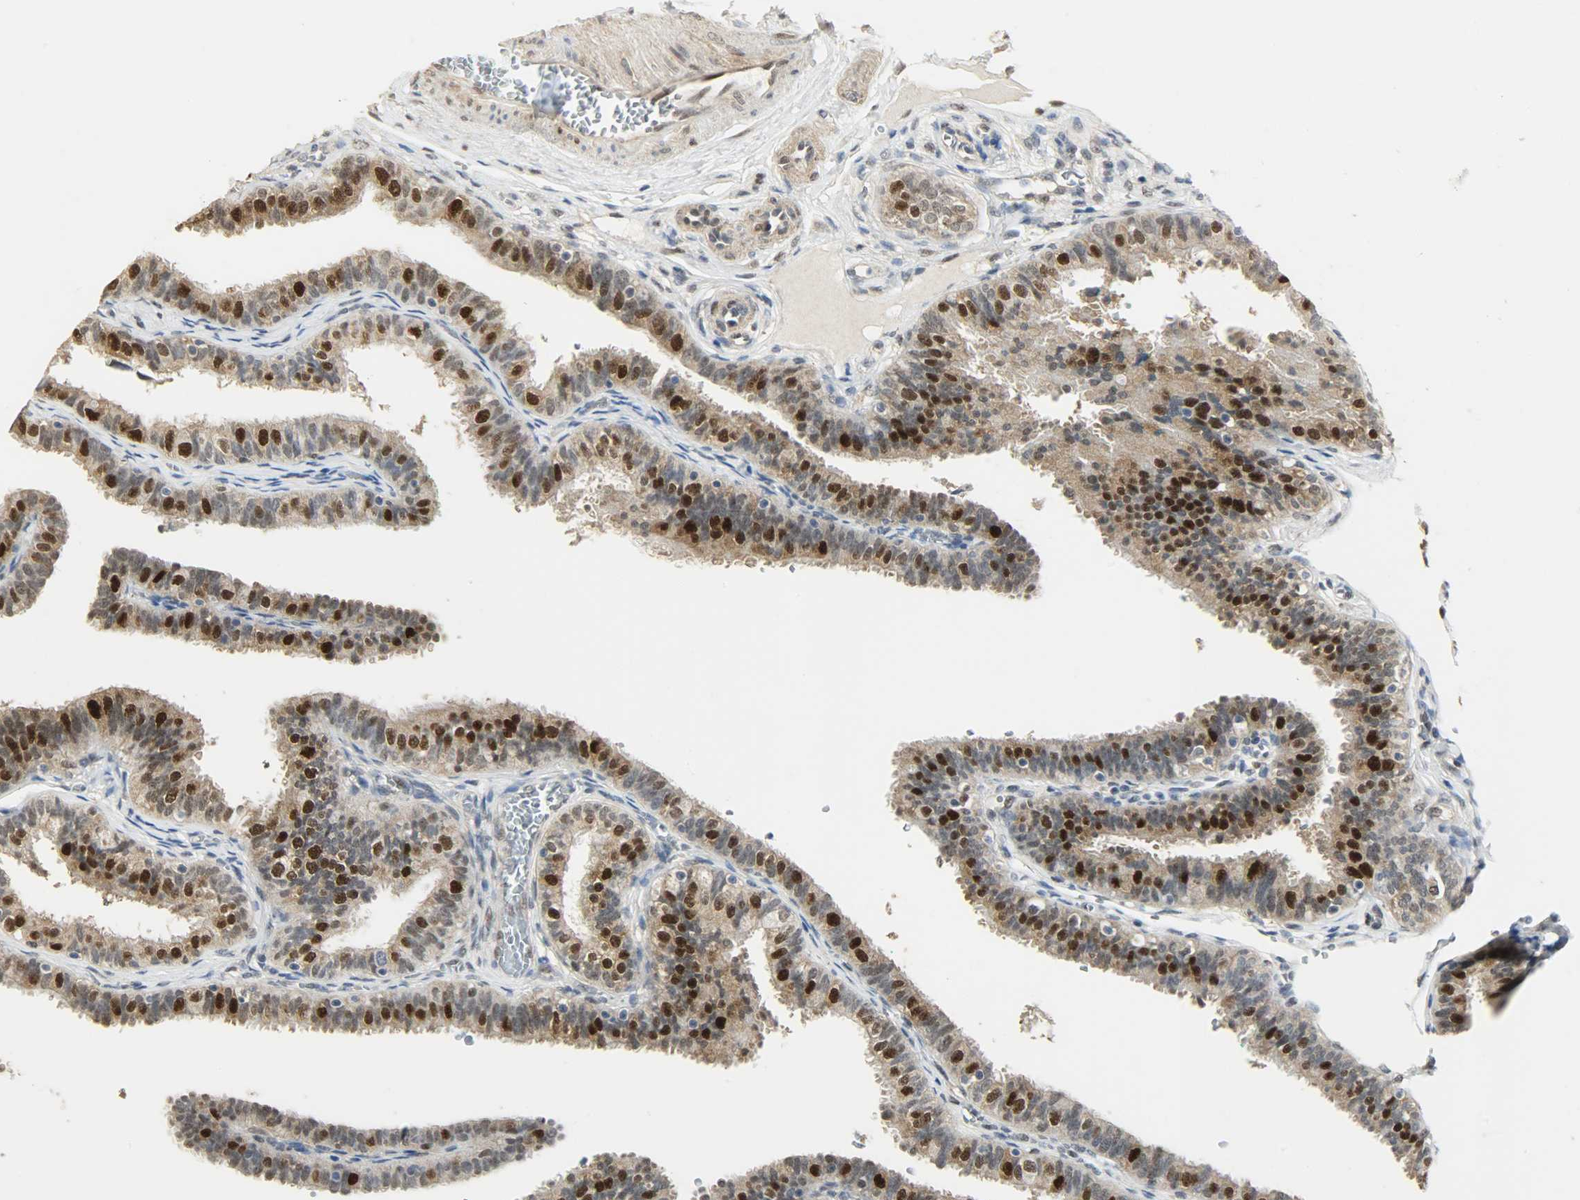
{"staining": {"intensity": "strong", "quantity": "25%-75%", "location": "nuclear"}, "tissue": "fallopian tube", "cell_type": "Glandular cells", "image_type": "normal", "snomed": [{"axis": "morphology", "description": "Normal tissue, NOS"}, {"axis": "topography", "description": "Fallopian tube"}], "caption": "This micrograph reveals IHC staining of unremarkable human fallopian tube, with high strong nuclear staining in approximately 25%-75% of glandular cells.", "gene": "NPEPL1", "patient": {"sex": "female", "age": 46}}